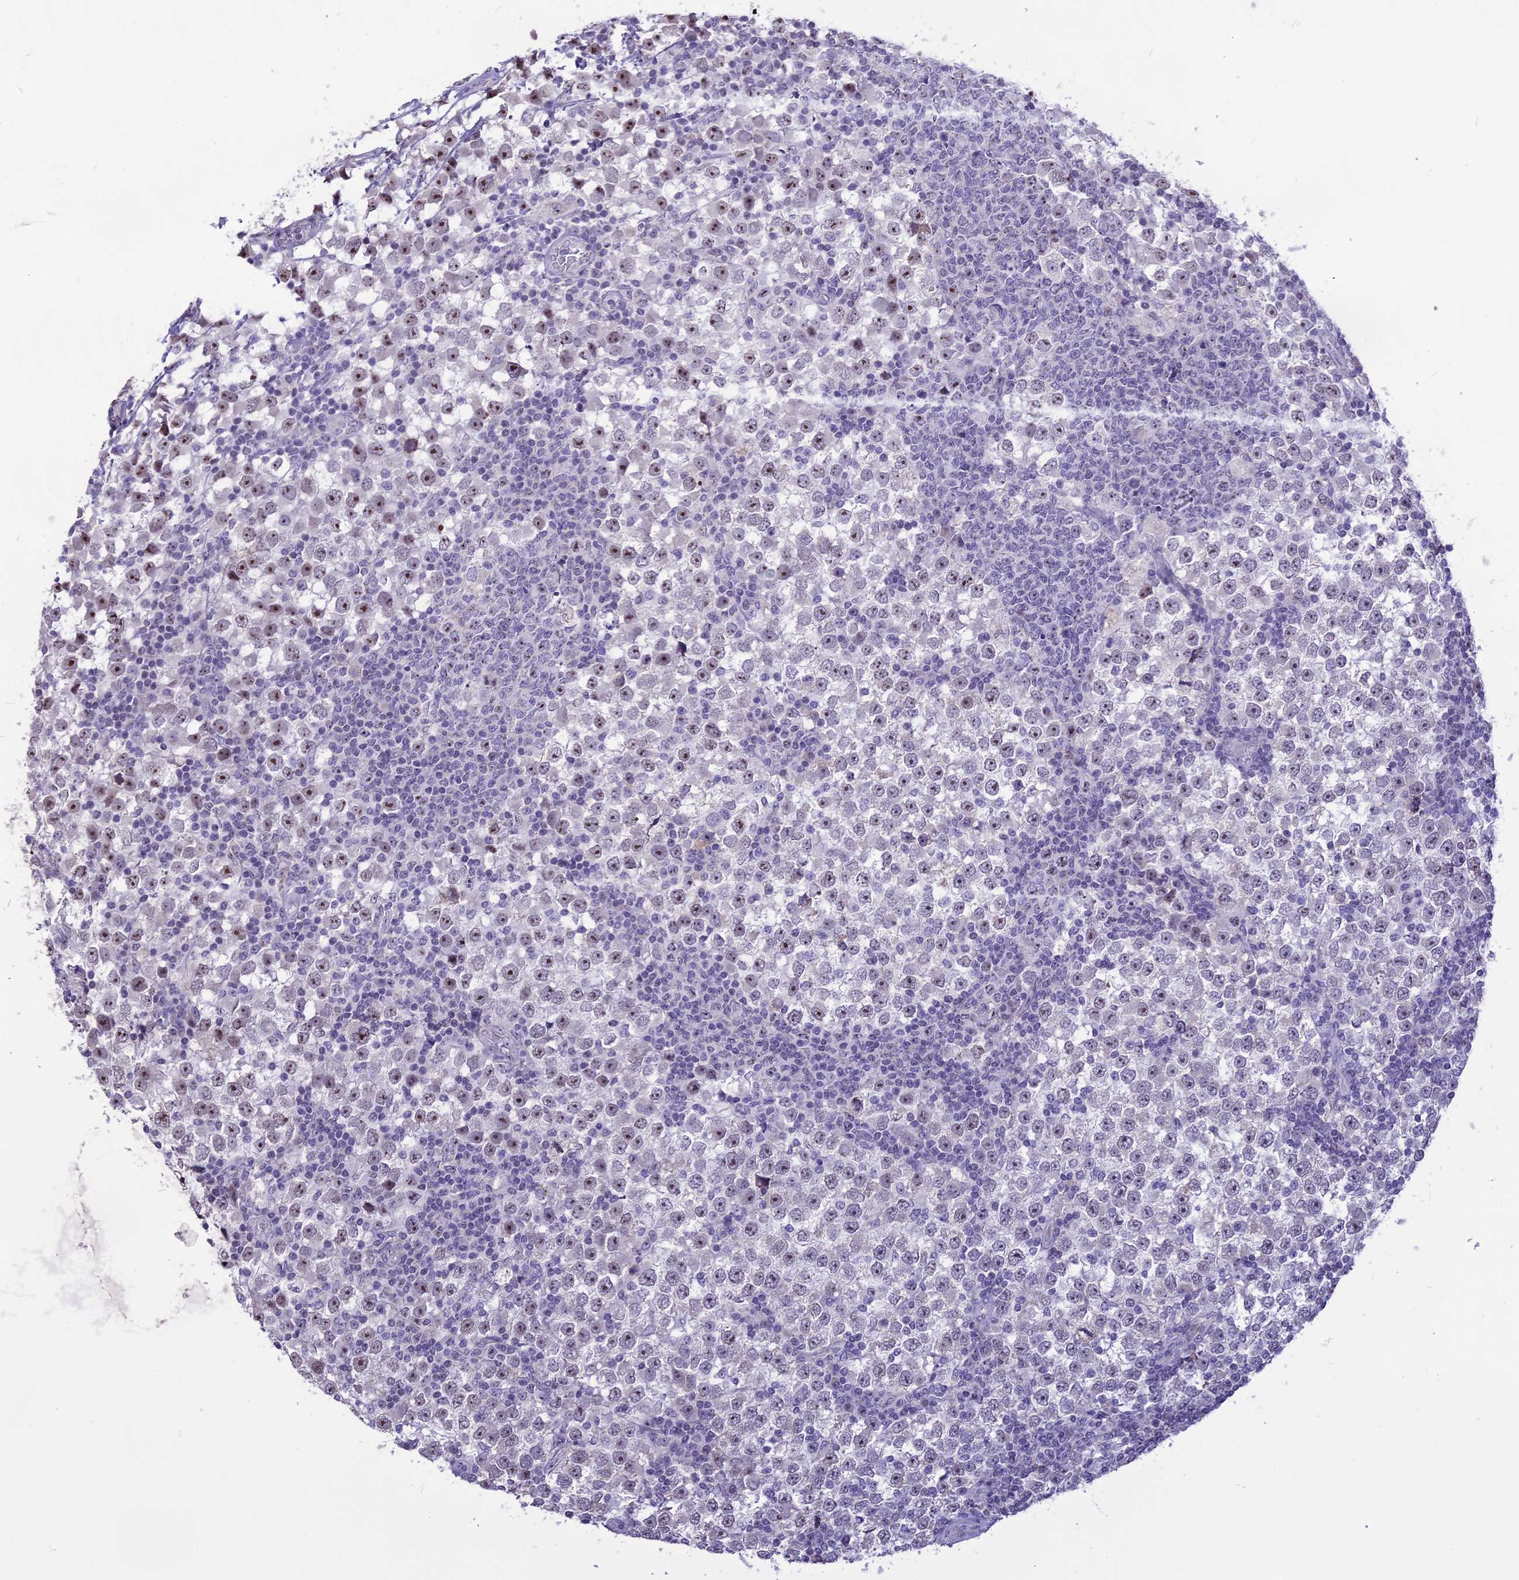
{"staining": {"intensity": "moderate", "quantity": "25%-75%", "location": "nuclear"}, "tissue": "testis cancer", "cell_type": "Tumor cells", "image_type": "cancer", "snomed": [{"axis": "morphology", "description": "Seminoma, NOS"}, {"axis": "topography", "description": "Testis"}], "caption": "High-magnification brightfield microscopy of testis seminoma stained with DAB (brown) and counterstained with hematoxylin (blue). tumor cells exhibit moderate nuclear staining is seen in about25%-75% of cells.", "gene": "CMSS1", "patient": {"sex": "male", "age": 65}}